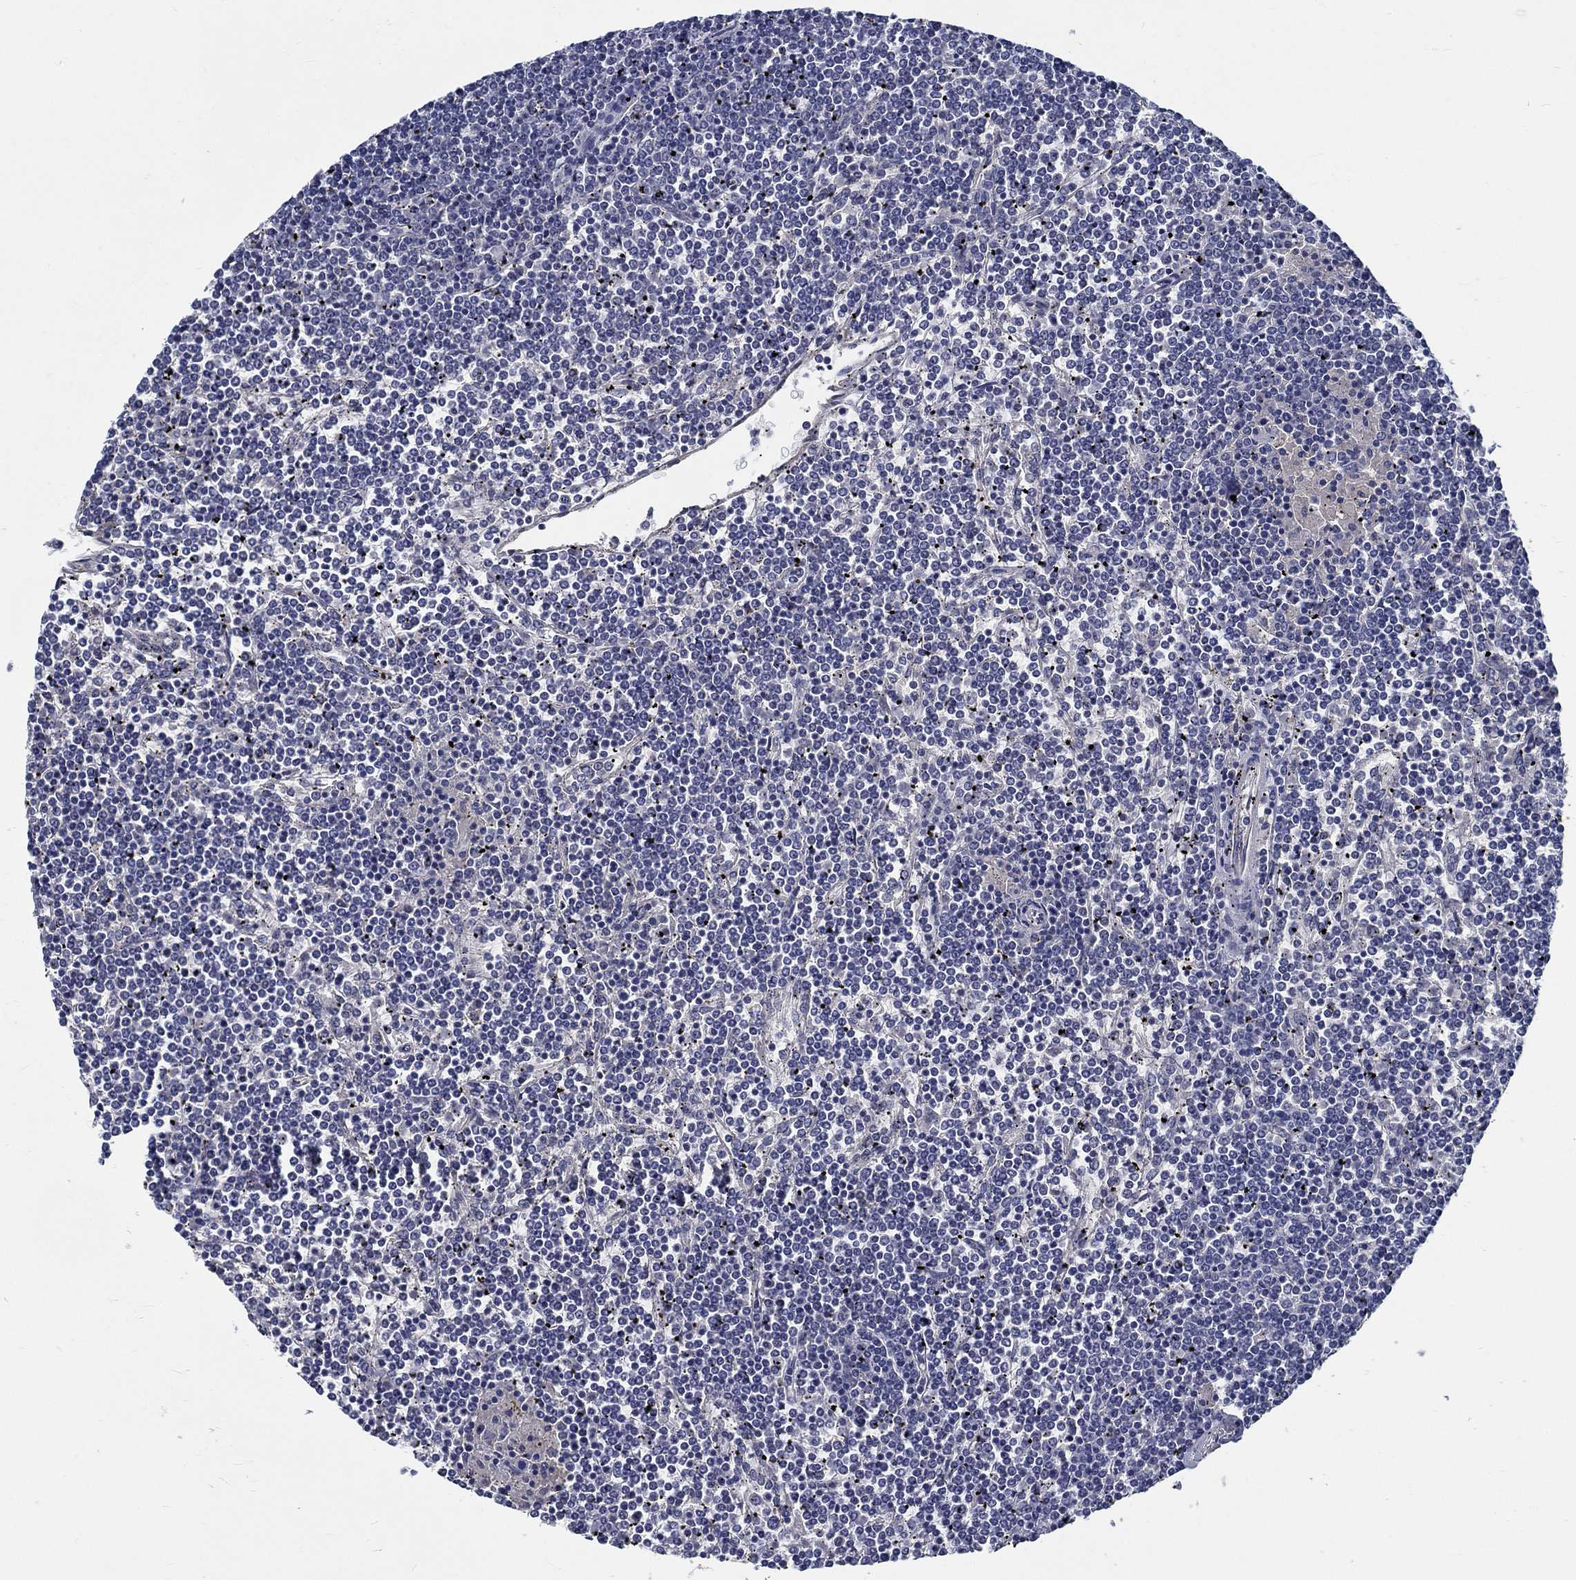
{"staining": {"intensity": "negative", "quantity": "none", "location": "none"}, "tissue": "lymphoma", "cell_type": "Tumor cells", "image_type": "cancer", "snomed": [{"axis": "morphology", "description": "Malignant lymphoma, non-Hodgkin's type, Low grade"}, {"axis": "topography", "description": "Spleen"}], "caption": "An immunohistochemistry photomicrograph of malignant lymphoma, non-Hodgkin's type (low-grade) is shown. There is no staining in tumor cells of malignant lymphoma, non-Hodgkin's type (low-grade).", "gene": "MYBPC1", "patient": {"sex": "female", "age": 19}}